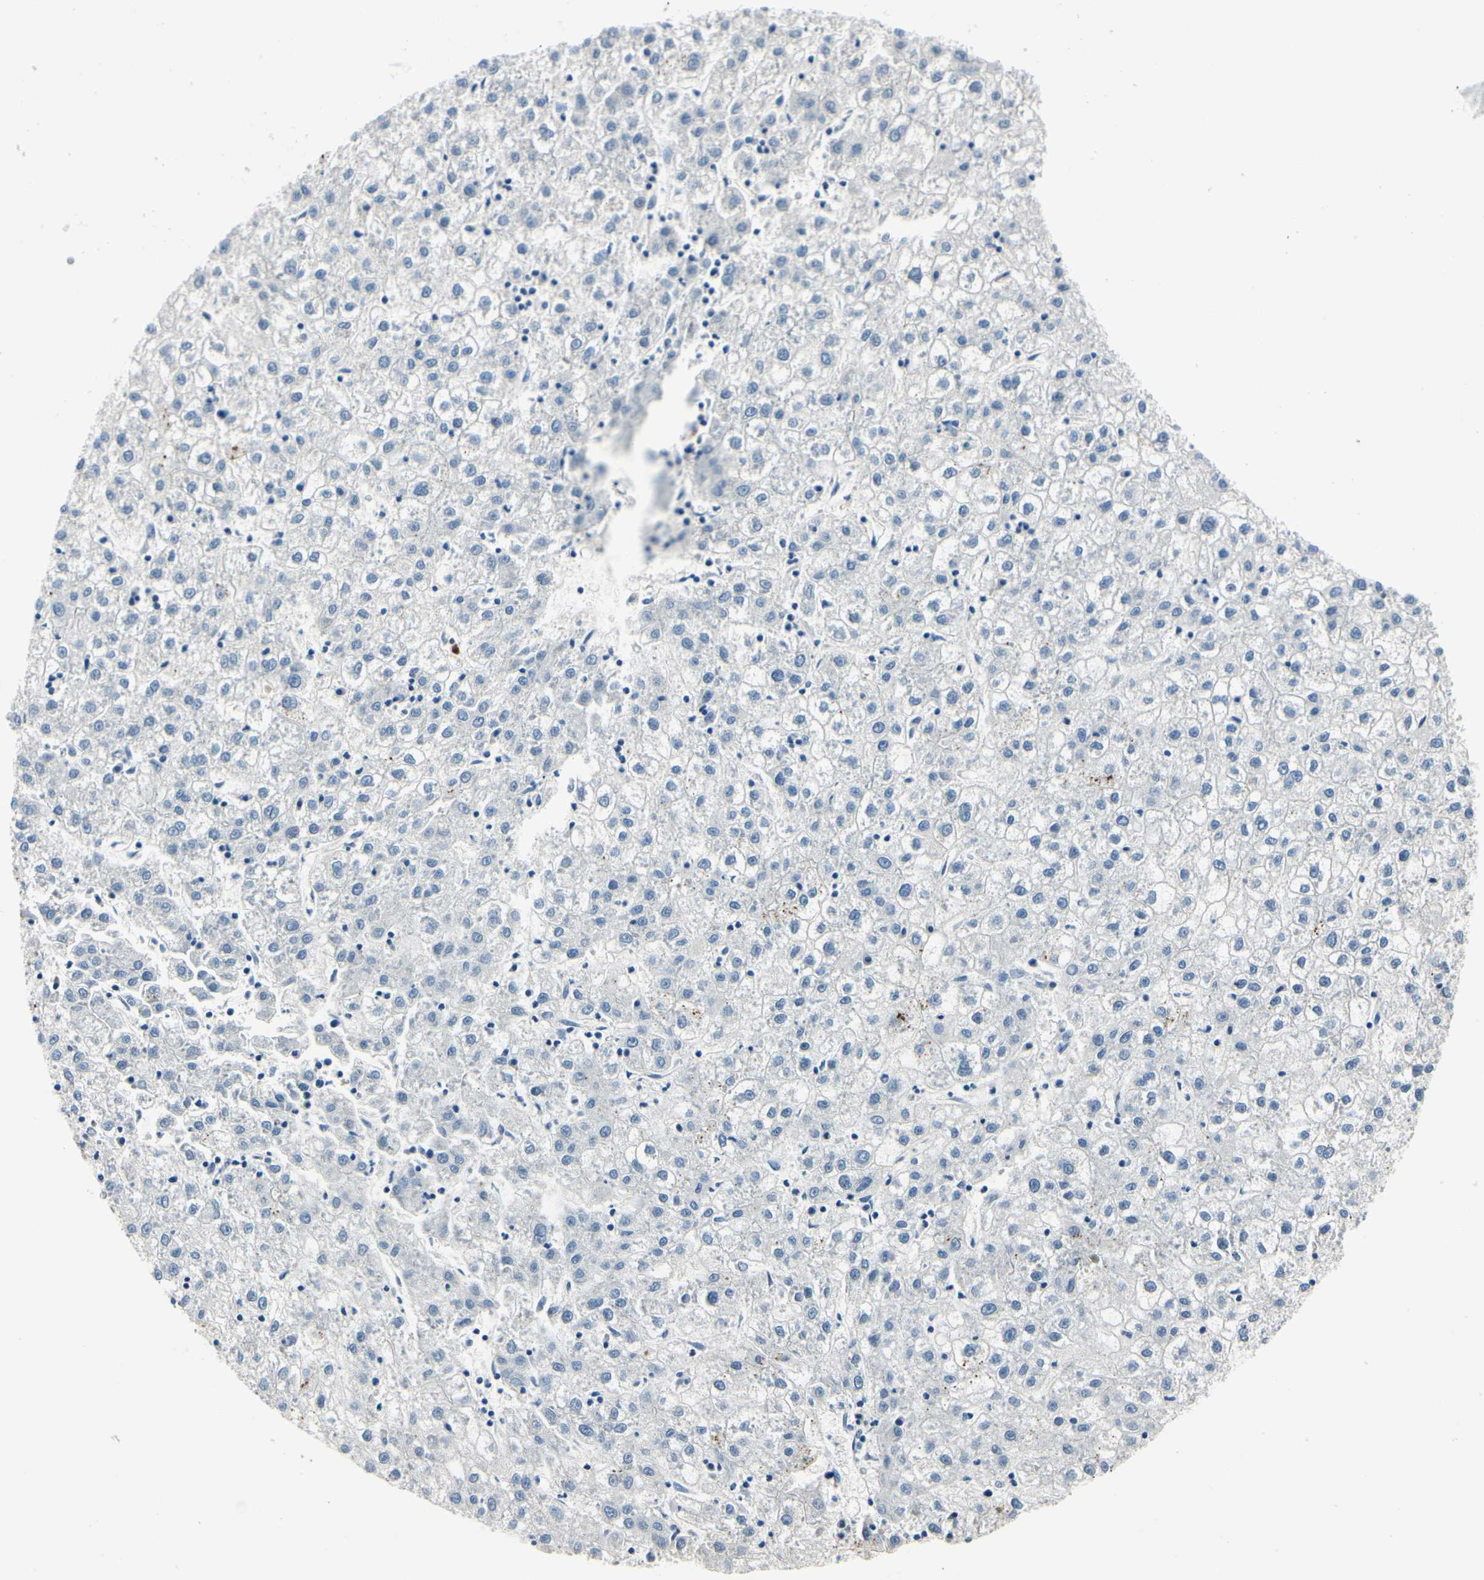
{"staining": {"intensity": "negative", "quantity": "none", "location": "none"}, "tissue": "liver cancer", "cell_type": "Tumor cells", "image_type": "cancer", "snomed": [{"axis": "morphology", "description": "Carcinoma, Hepatocellular, NOS"}, {"axis": "topography", "description": "Liver"}], "caption": "Tumor cells show no significant protein expression in liver cancer.", "gene": "TGFBR3", "patient": {"sex": "male", "age": 72}}